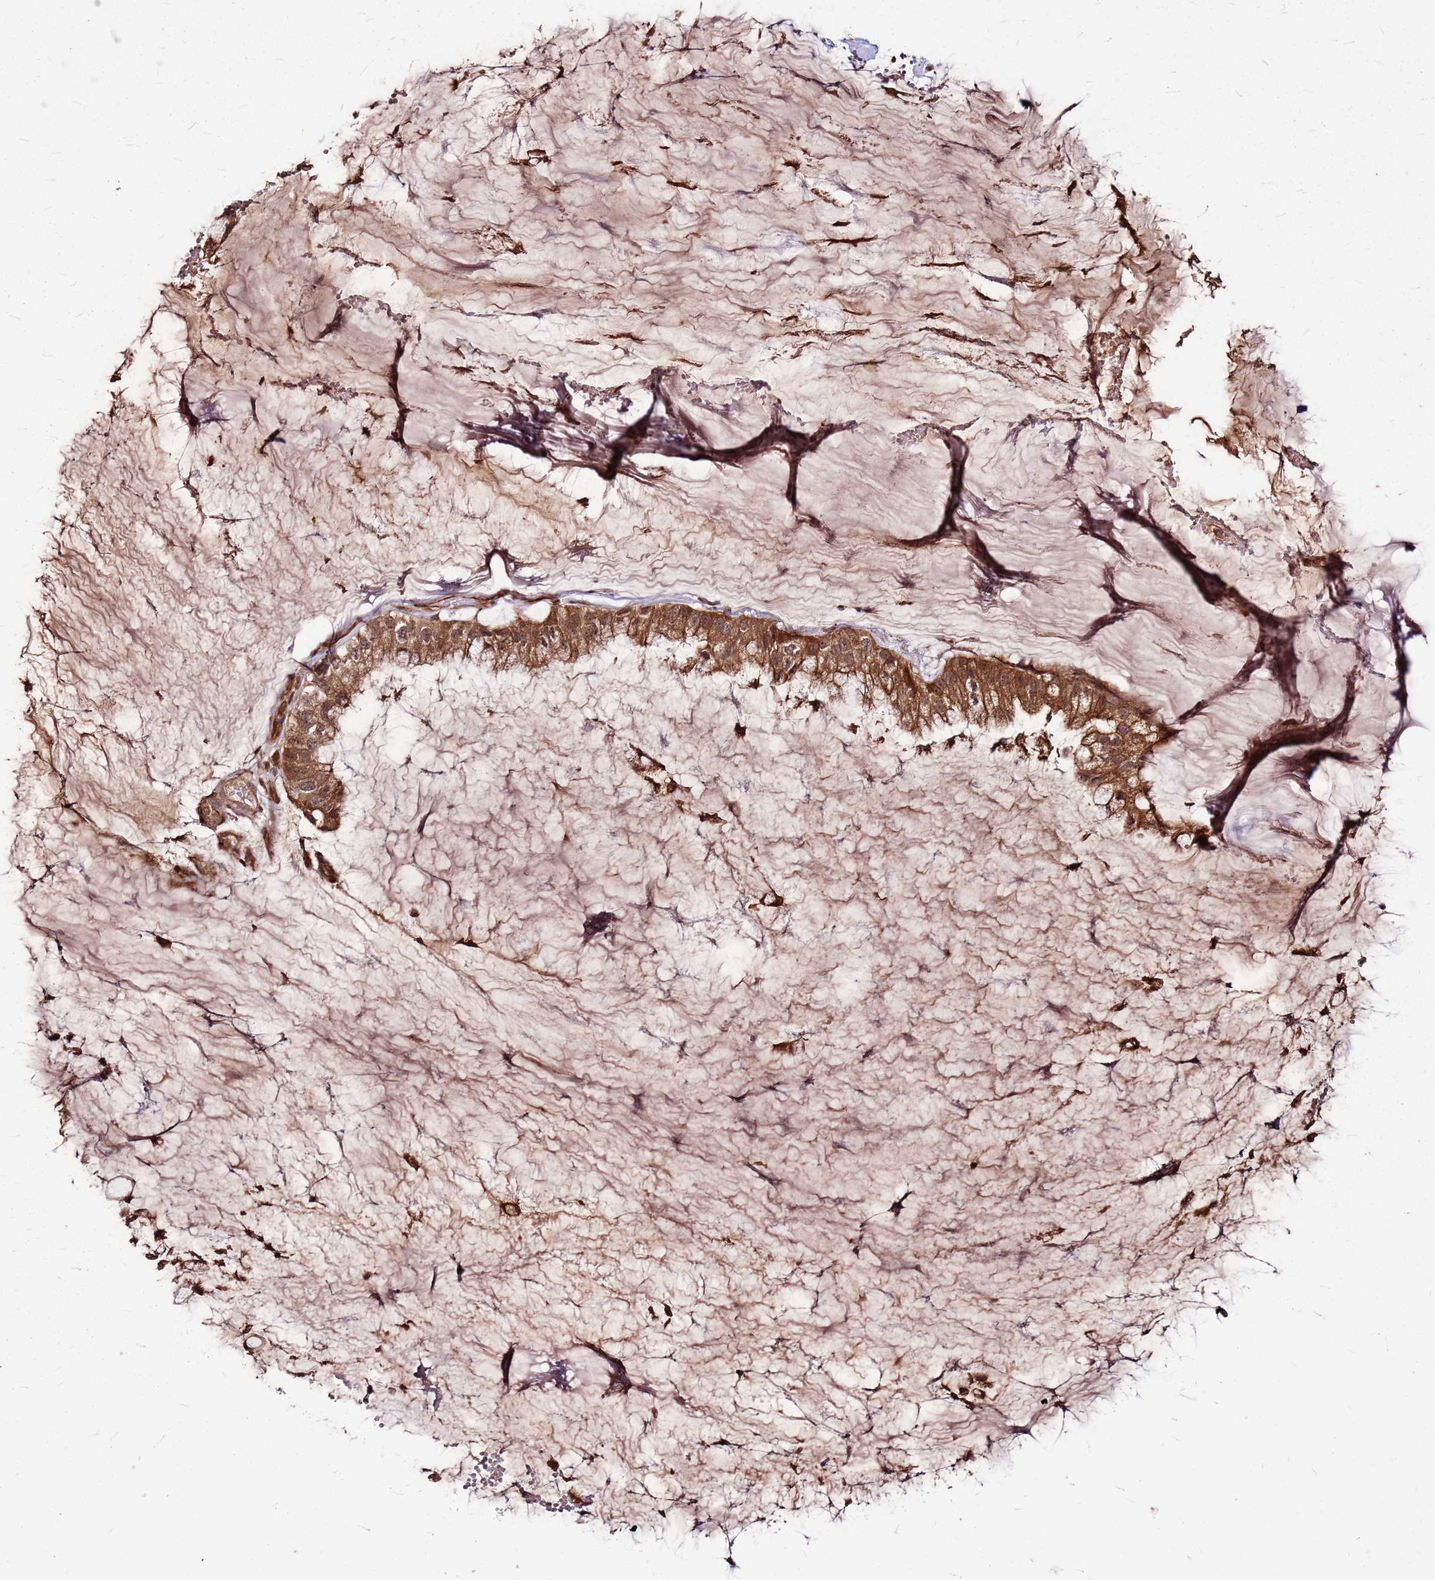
{"staining": {"intensity": "moderate", "quantity": ">75%", "location": "cytoplasmic/membranous"}, "tissue": "ovarian cancer", "cell_type": "Tumor cells", "image_type": "cancer", "snomed": [{"axis": "morphology", "description": "Cystadenocarcinoma, mucinous, NOS"}, {"axis": "topography", "description": "Ovary"}], "caption": "A histopathology image of ovarian cancer stained for a protein exhibits moderate cytoplasmic/membranous brown staining in tumor cells.", "gene": "LYPLAL1", "patient": {"sex": "female", "age": 39}}